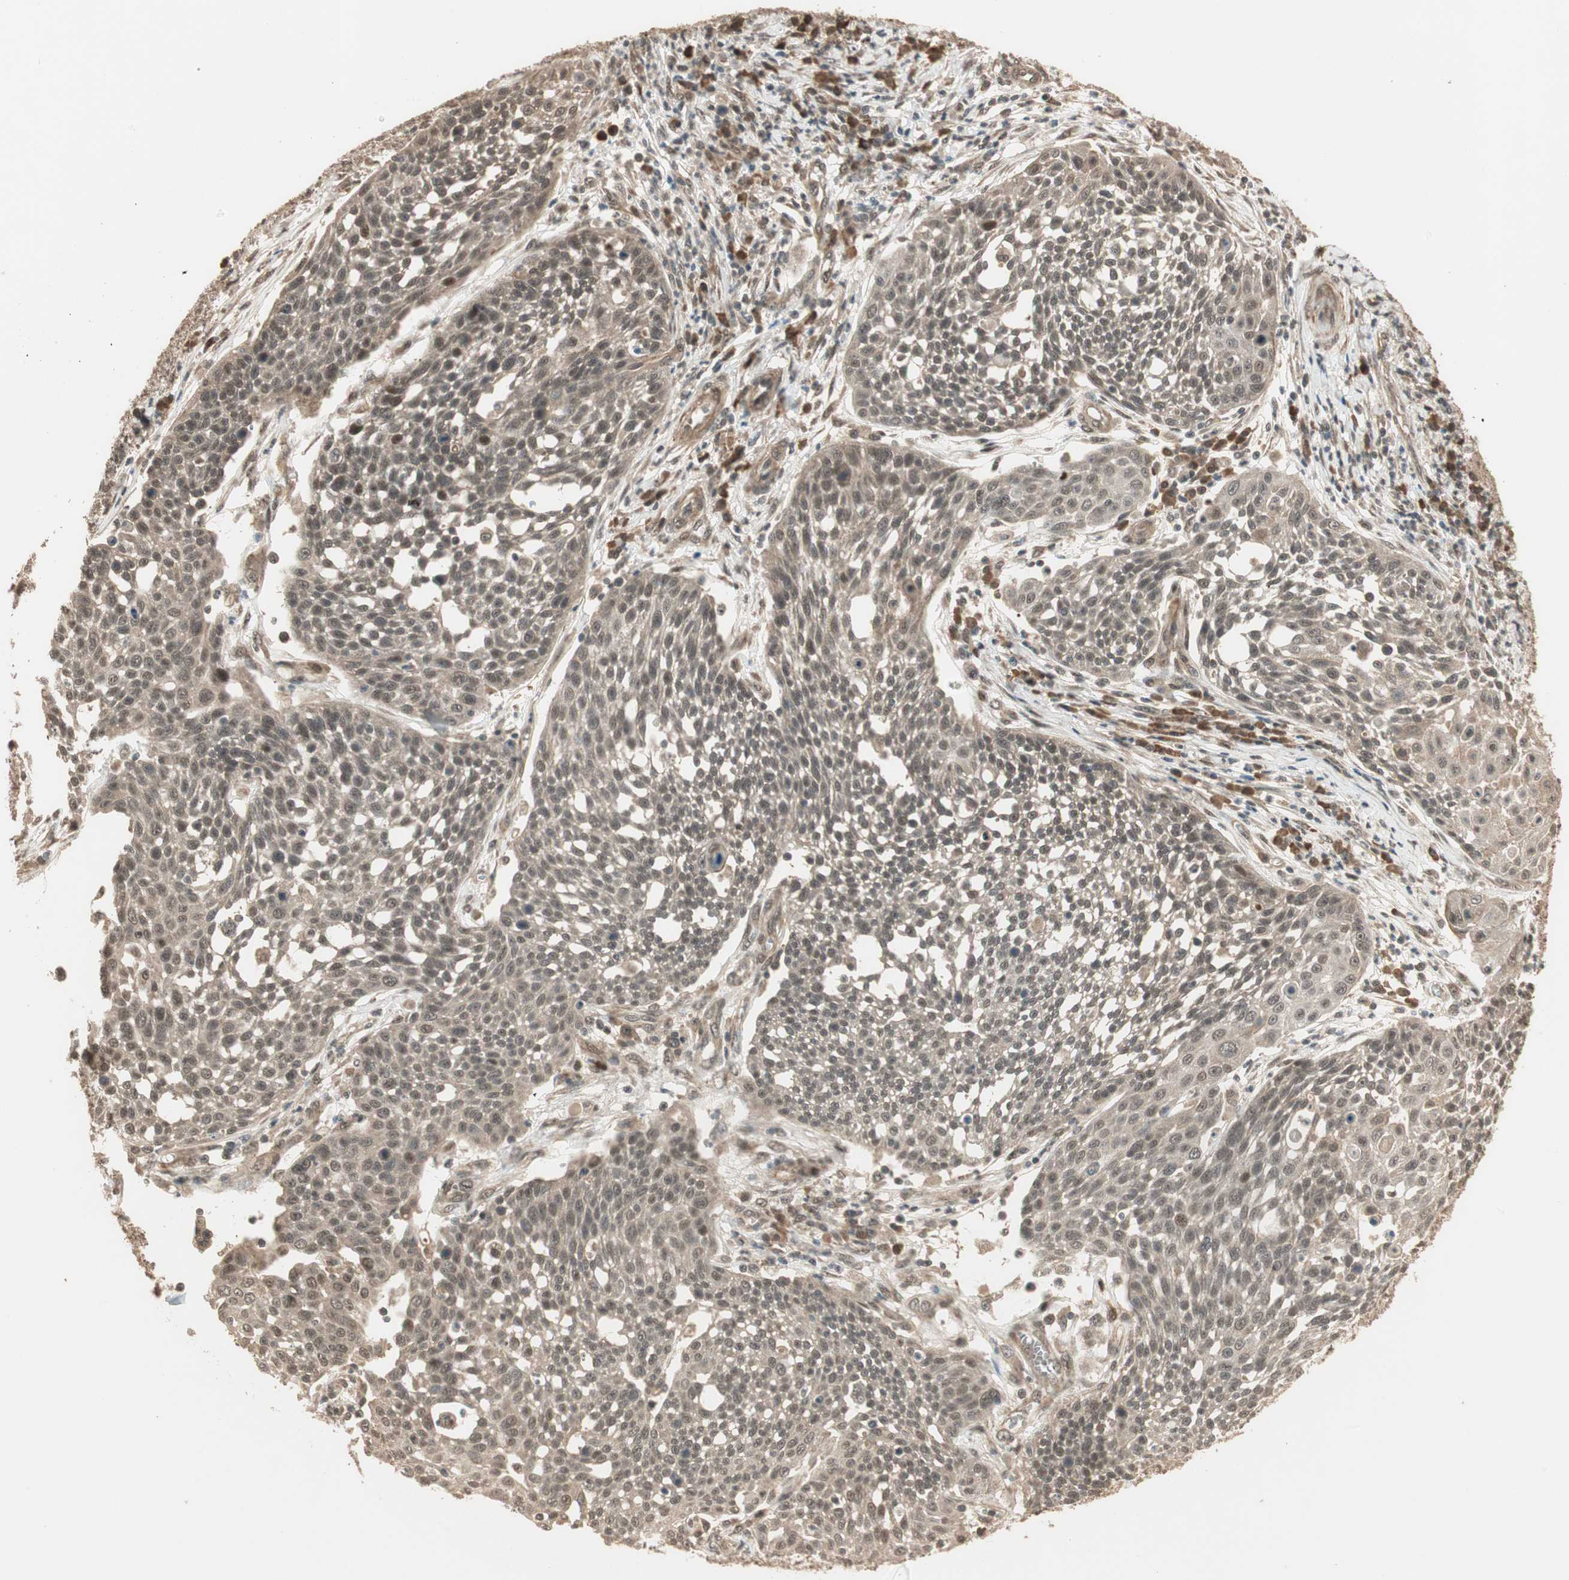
{"staining": {"intensity": "weak", "quantity": "25%-75%", "location": "cytoplasmic/membranous,nuclear"}, "tissue": "cervical cancer", "cell_type": "Tumor cells", "image_type": "cancer", "snomed": [{"axis": "morphology", "description": "Squamous cell carcinoma, NOS"}, {"axis": "topography", "description": "Cervix"}], "caption": "DAB immunohistochemical staining of cervical cancer (squamous cell carcinoma) shows weak cytoplasmic/membranous and nuclear protein positivity in about 25%-75% of tumor cells.", "gene": "ZSCAN31", "patient": {"sex": "female", "age": 34}}